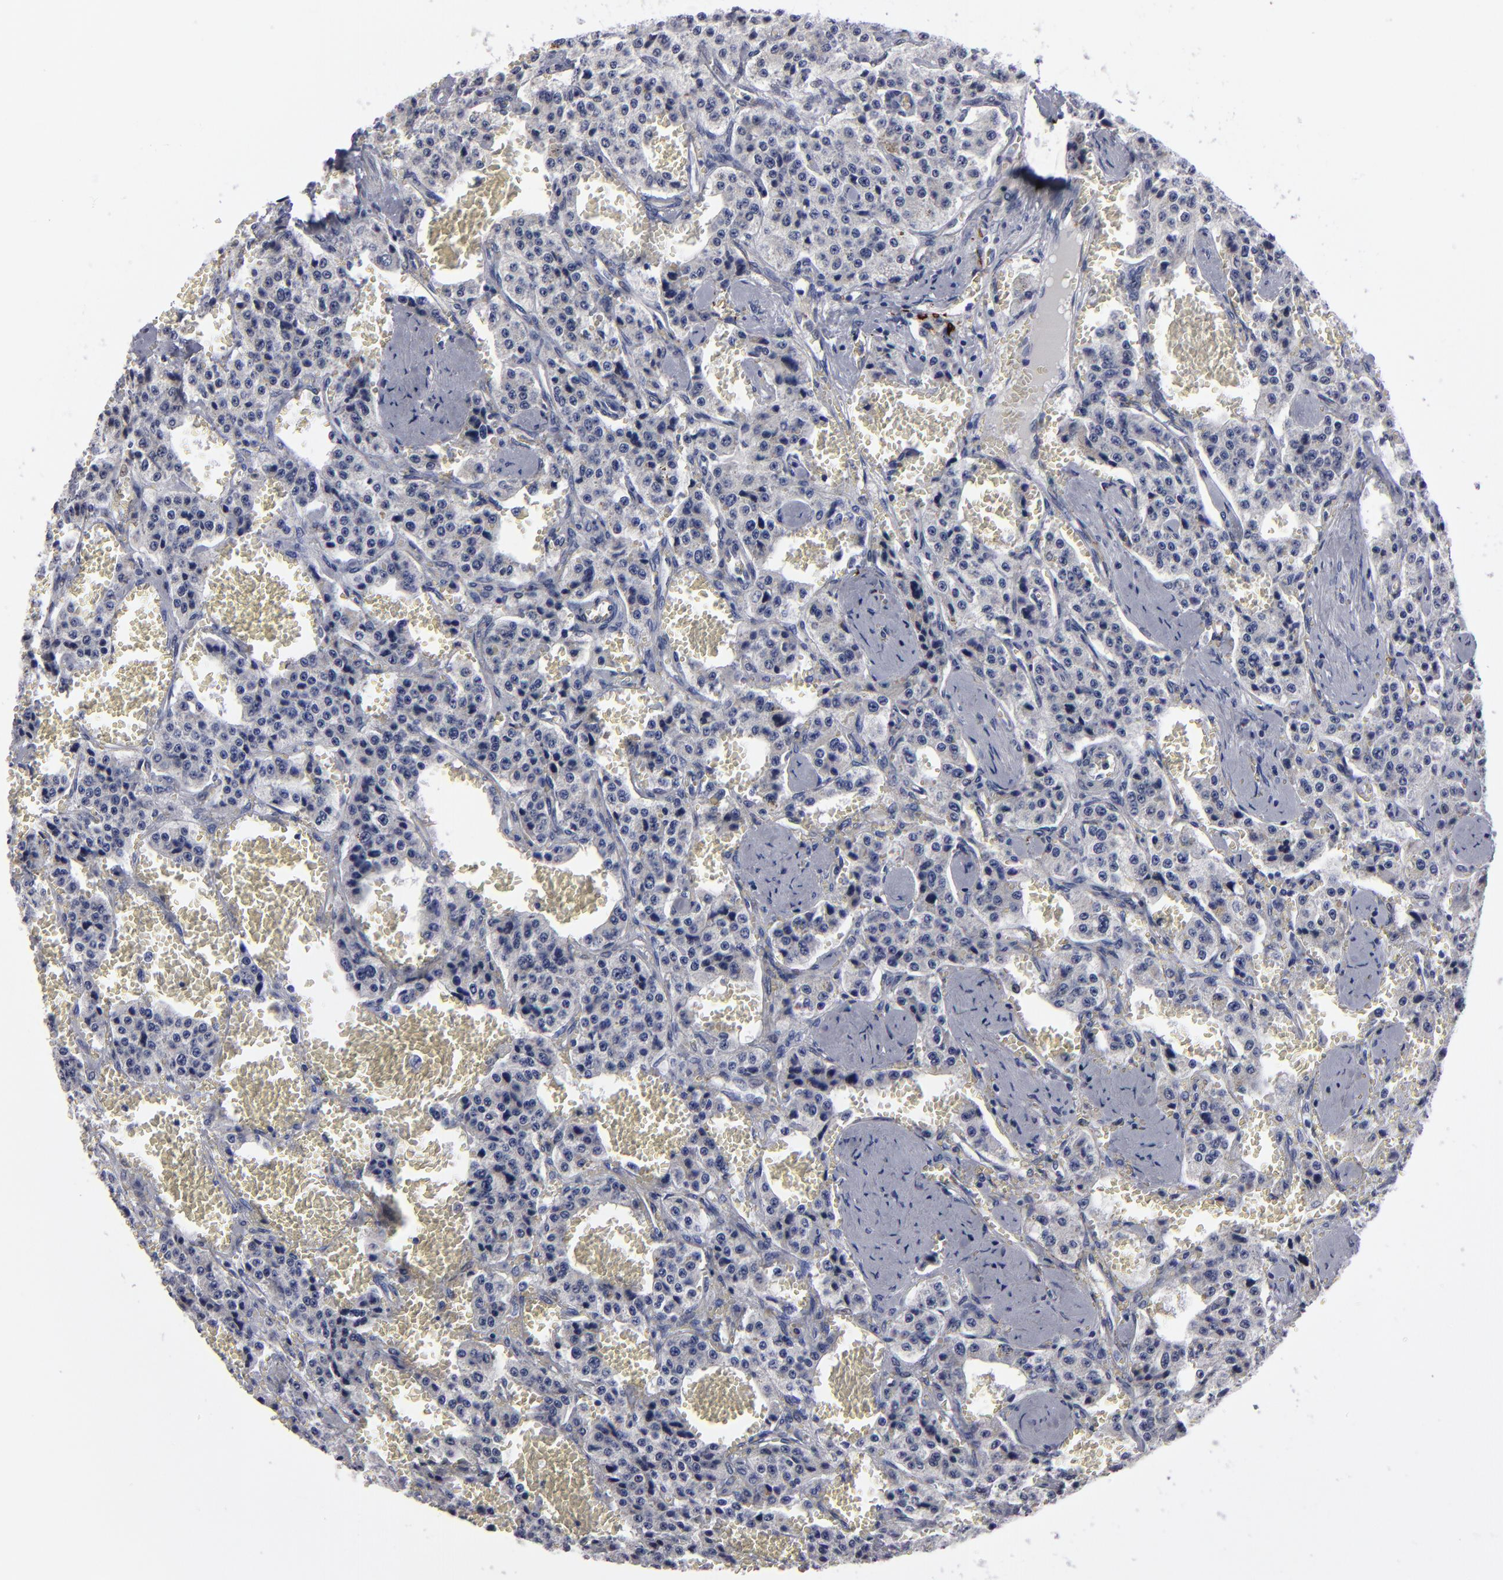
{"staining": {"intensity": "negative", "quantity": "none", "location": "none"}, "tissue": "carcinoid", "cell_type": "Tumor cells", "image_type": "cancer", "snomed": [{"axis": "morphology", "description": "Carcinoid, malignant, NOS"}, {"axis": "topography", "description": "Small intestine"}], "caption": "Immunohistochemical staining of malignant carcinoid shows no significant staining in tumor cells.", "gene": "CADM3", "patient": {"sex": "male", "age": 52}}